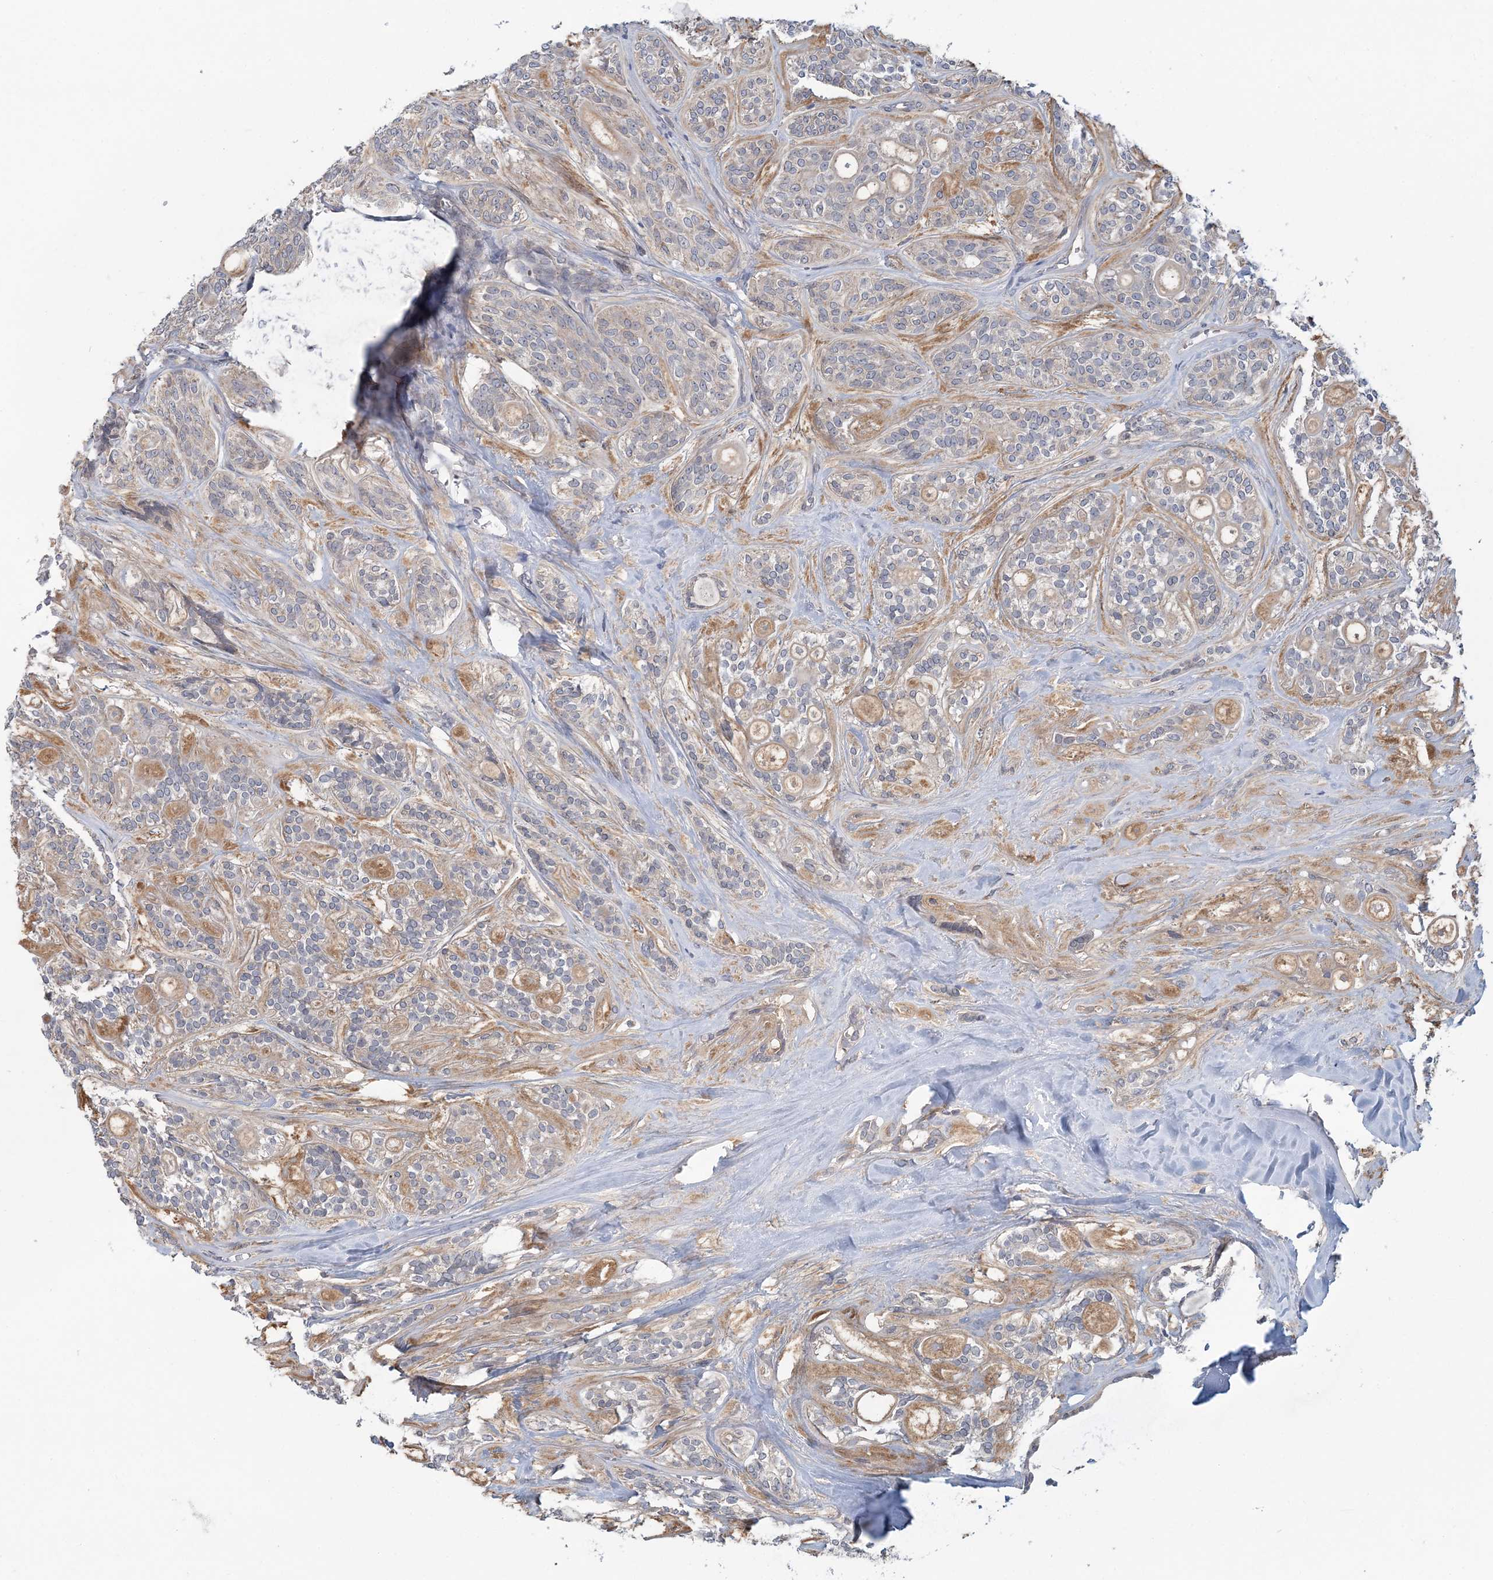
{"staining": {"intensity": "negative", "quantity": "none", "location": "none"}, "tissue": "head and neck cancer", "cell_type": "Tumor cells", "image_type": "cancer", "snomed": [{"axis": "morphology", "description": "Adenocarcinoma, NOS"}, {"axis": "topography", "description": "Head-Neck"}], "caption": "Tumor cells show no significant protein positivity in head and neck adenocarcinoma.", "gene": "RNF25", "patient": {"sex": "male", "age": 66}}